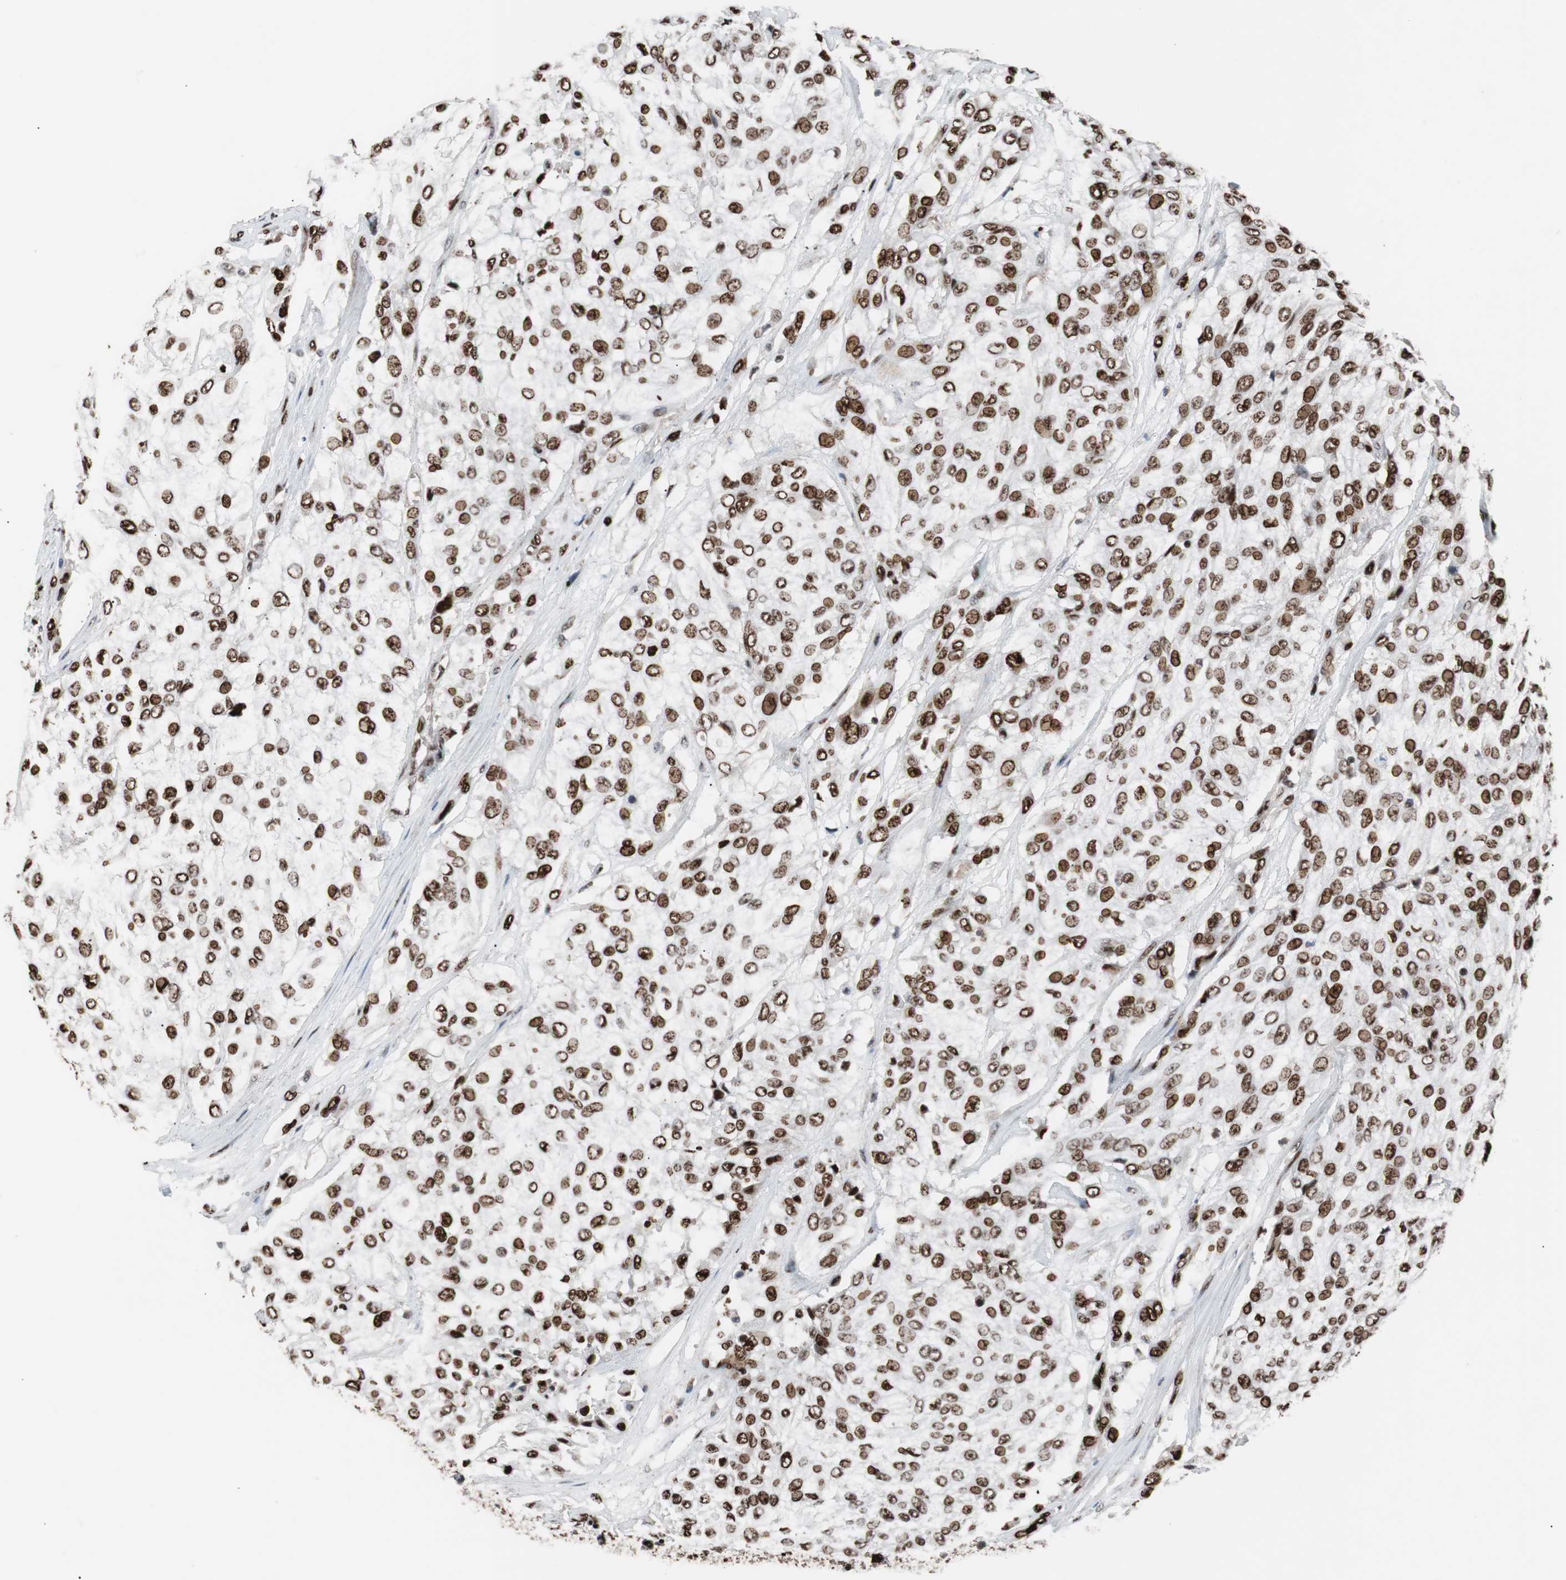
{"staining": {"intensity": "strong", "quantity": ">75%", "location": "nuclear"}, "tissue": "urothelial cancer", "cell_type": "Tumor cells", "image_type": "cancer", "snomed": [{"axis": "morphology", "description": "Urothelial carcinoma, High grade"}, {"axis": "topography", "description": "Urinary bladder"}], "caption": "Urothelial cancer was stained to show a protein in brown. There is high levels of strong nuclear staining in about >75% of tumor cells.", "gene": "NBL1", "patient": {"sex": "male", "age": 57}}